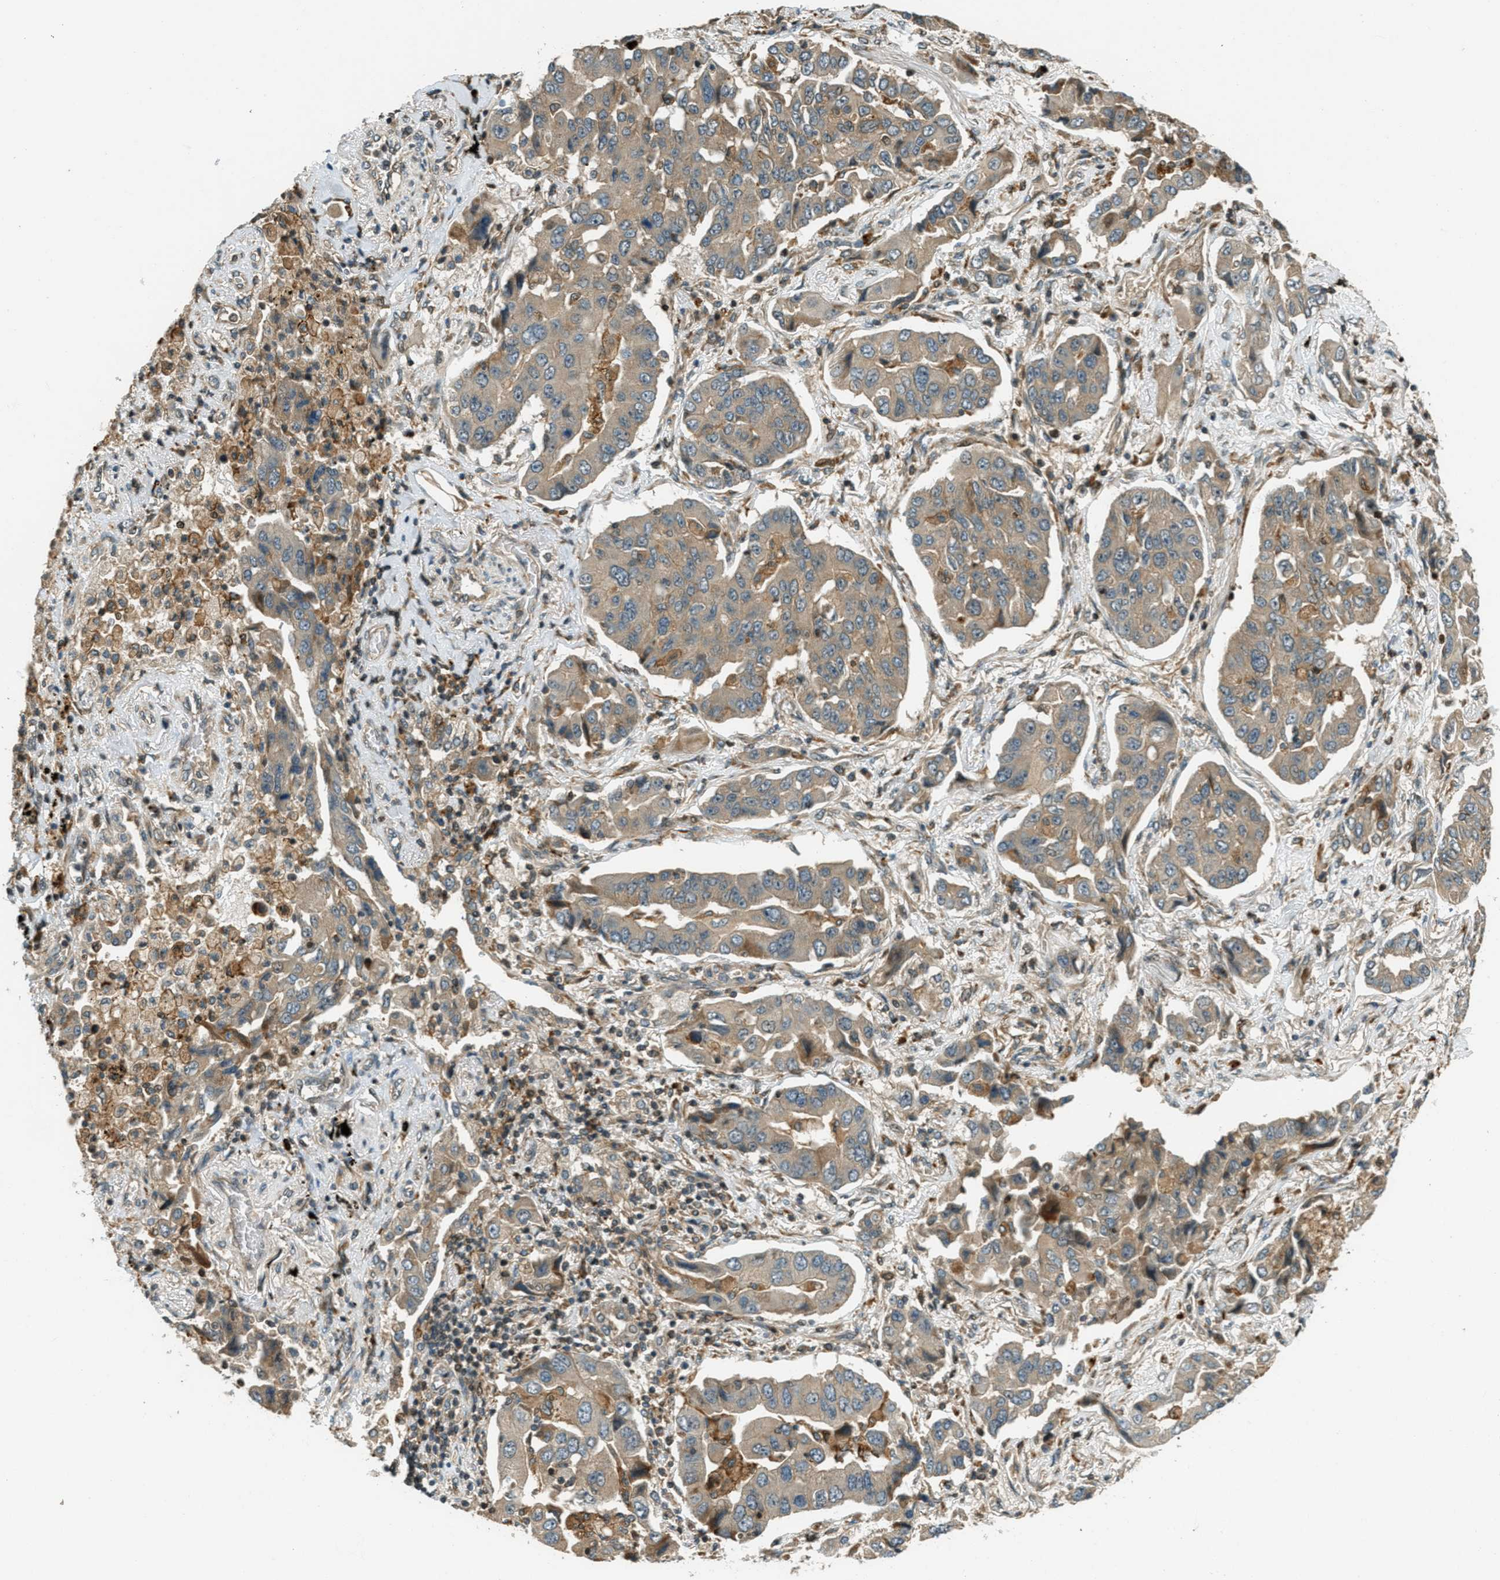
{"staining": {"intensity": "moderate", "quantity": ">75%", "location": "cytoplasmic/membranous"}, "tissue": "lung cancer", "cell_type": "Tumor cells", "image_type": "cancer", "snomed": [{"axis": "morphology", "description": "Adenocarcinoma, NOS"}, {"axis": "topography", "description": "Lung"}], "caption": "Immunohistochemistry (IHC) image of neoplastic tissue: human lung adenocarcinoma stained using immunohistochemistry (IHC) demonstrates medium levels of moderate protein expression localized specifically in the cytoplasmic/membranous of tumor cells, appearing as a cytoplasmic/membranous brown color.", "gene": "PTPN23", "patient": {"sex": "female", "age": 65}}